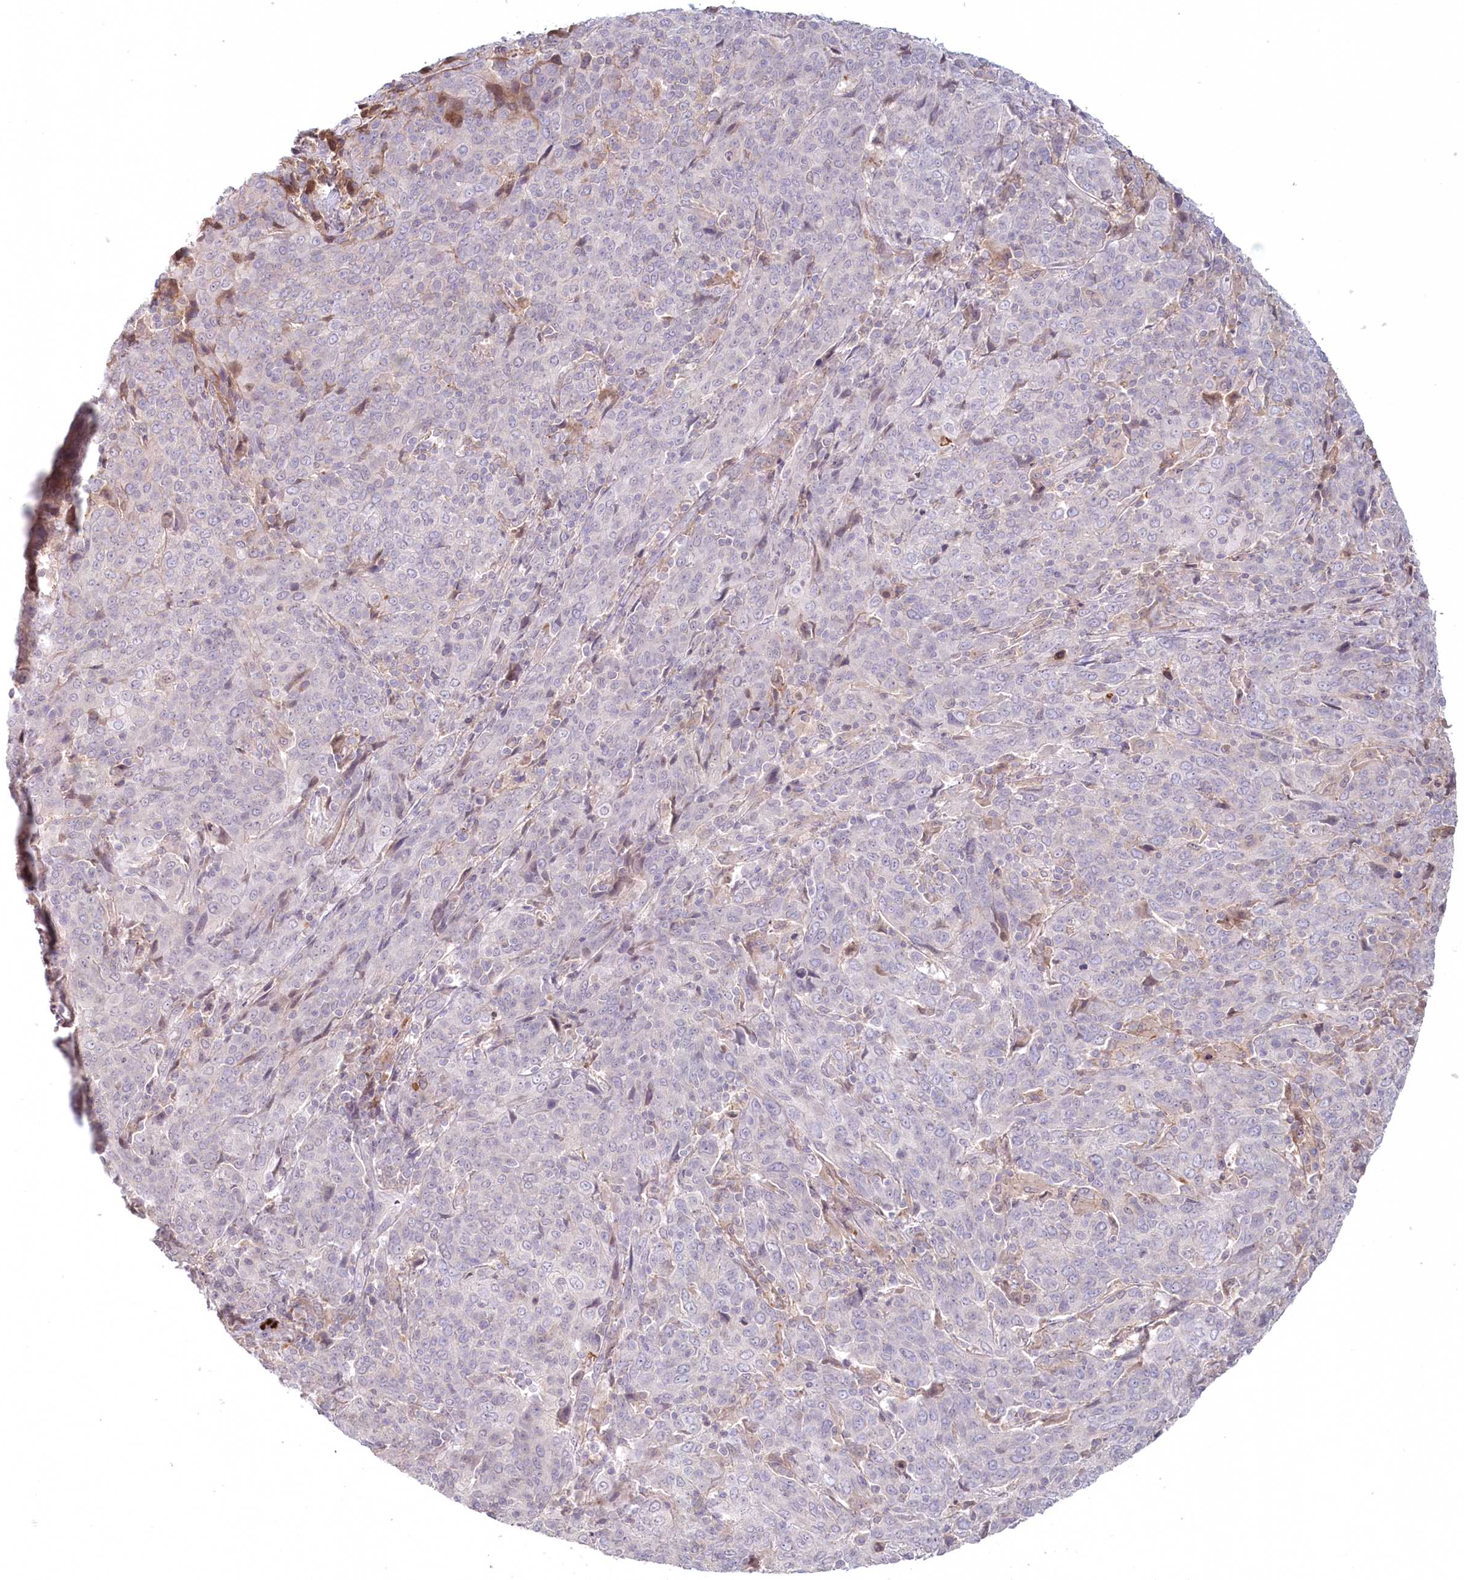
{"staining": {"intensity": "negative", "quantity": "none", "location": "none"}, "tissue": "cervical cancer", "cell_type": "Tumor cells", "image_type": "cancer", "snomed": [{"axis": "morphology", "description": "Squamous cell carcinoma, NOS"}, {"axis": "topography", "description": "Cervix"}], "caption": "Human cervical squamous cell carcinoma stained for a protein using immunohistochemistry shows no positivity in tumor cells.", "gene": "PSAPL1", "patient": {"sex": "female", "age": 67}}